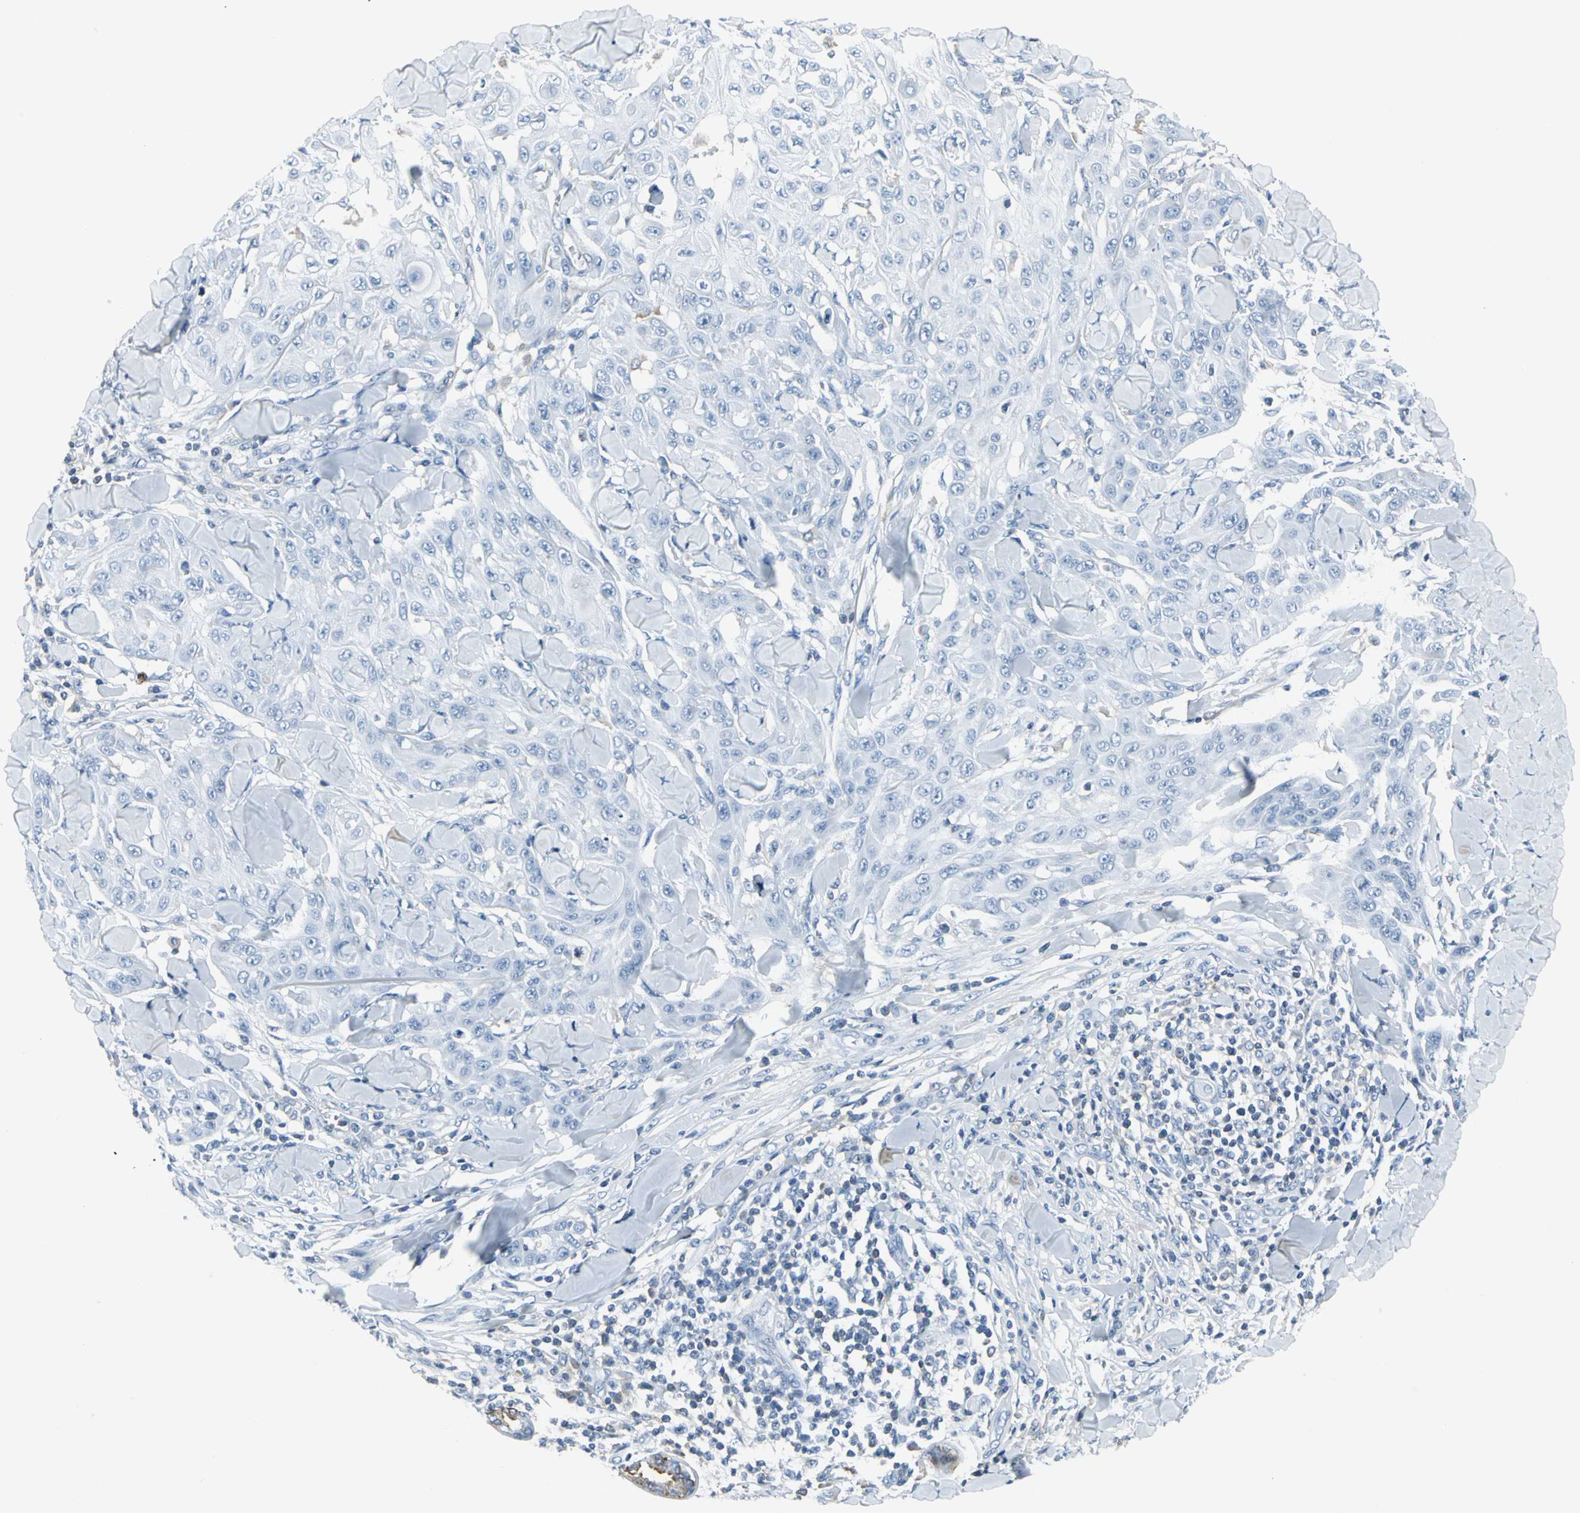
{"staining": {"intensity": "negative", "quantity": "none", "location": "none"}, "tissue": "skin cancer", "cell_type": "Tumor cells", "image_type": "cancer", "snomed": [{"axis": "morphology", "description": "Squamous cell carcinoma, NOS"}, {"axis": "topography", "description": "Skin"}], "caption": "Immunohistochemical staining of human skin cancer (squamous cell carcinoma) demonstrates no significant staining in tumor cells. (DAB immunohistochemistry (IHC), high magnification).", "gene": "IQGAP2", "patient": {"sex": "male", "age": 24}}